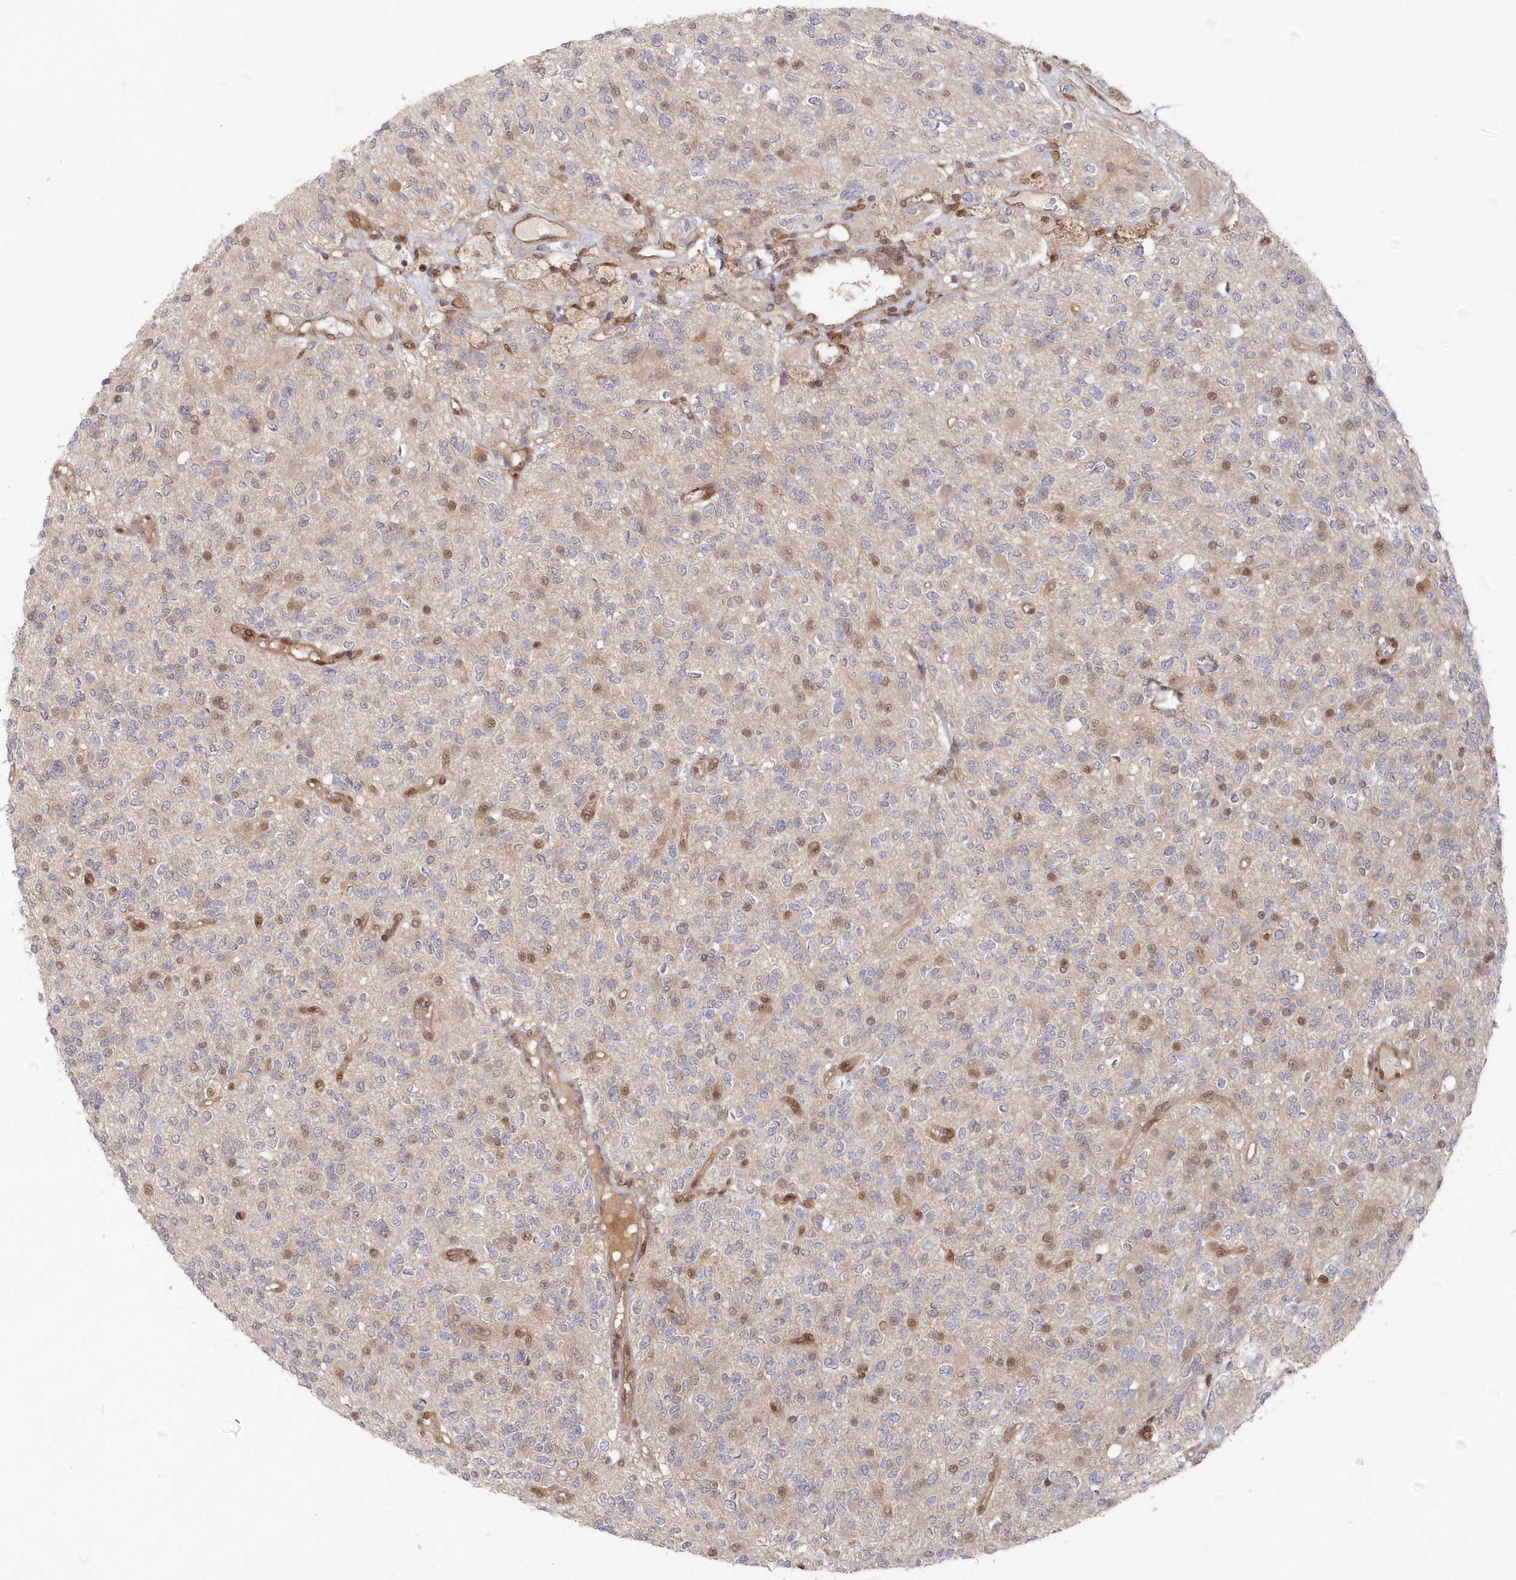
{"staining": {"intensity": "negative", "quantity": "none", "location": "none"}, "tissue": "glioma", "cell_type": "Tumor cells", "image_type": "cancer", "snomed": [{"axis": "morphology", "description": "Glioma, malignant, High grade"}, {"axis": "topography", "description": "Brain"}], "caption": "An immunohistochemistry micrograph of glioma is shown. There is no staining in tumor cells of glioma.", "gene": "ABHD14B", "patient": {"sex": "male", "age": 34}}